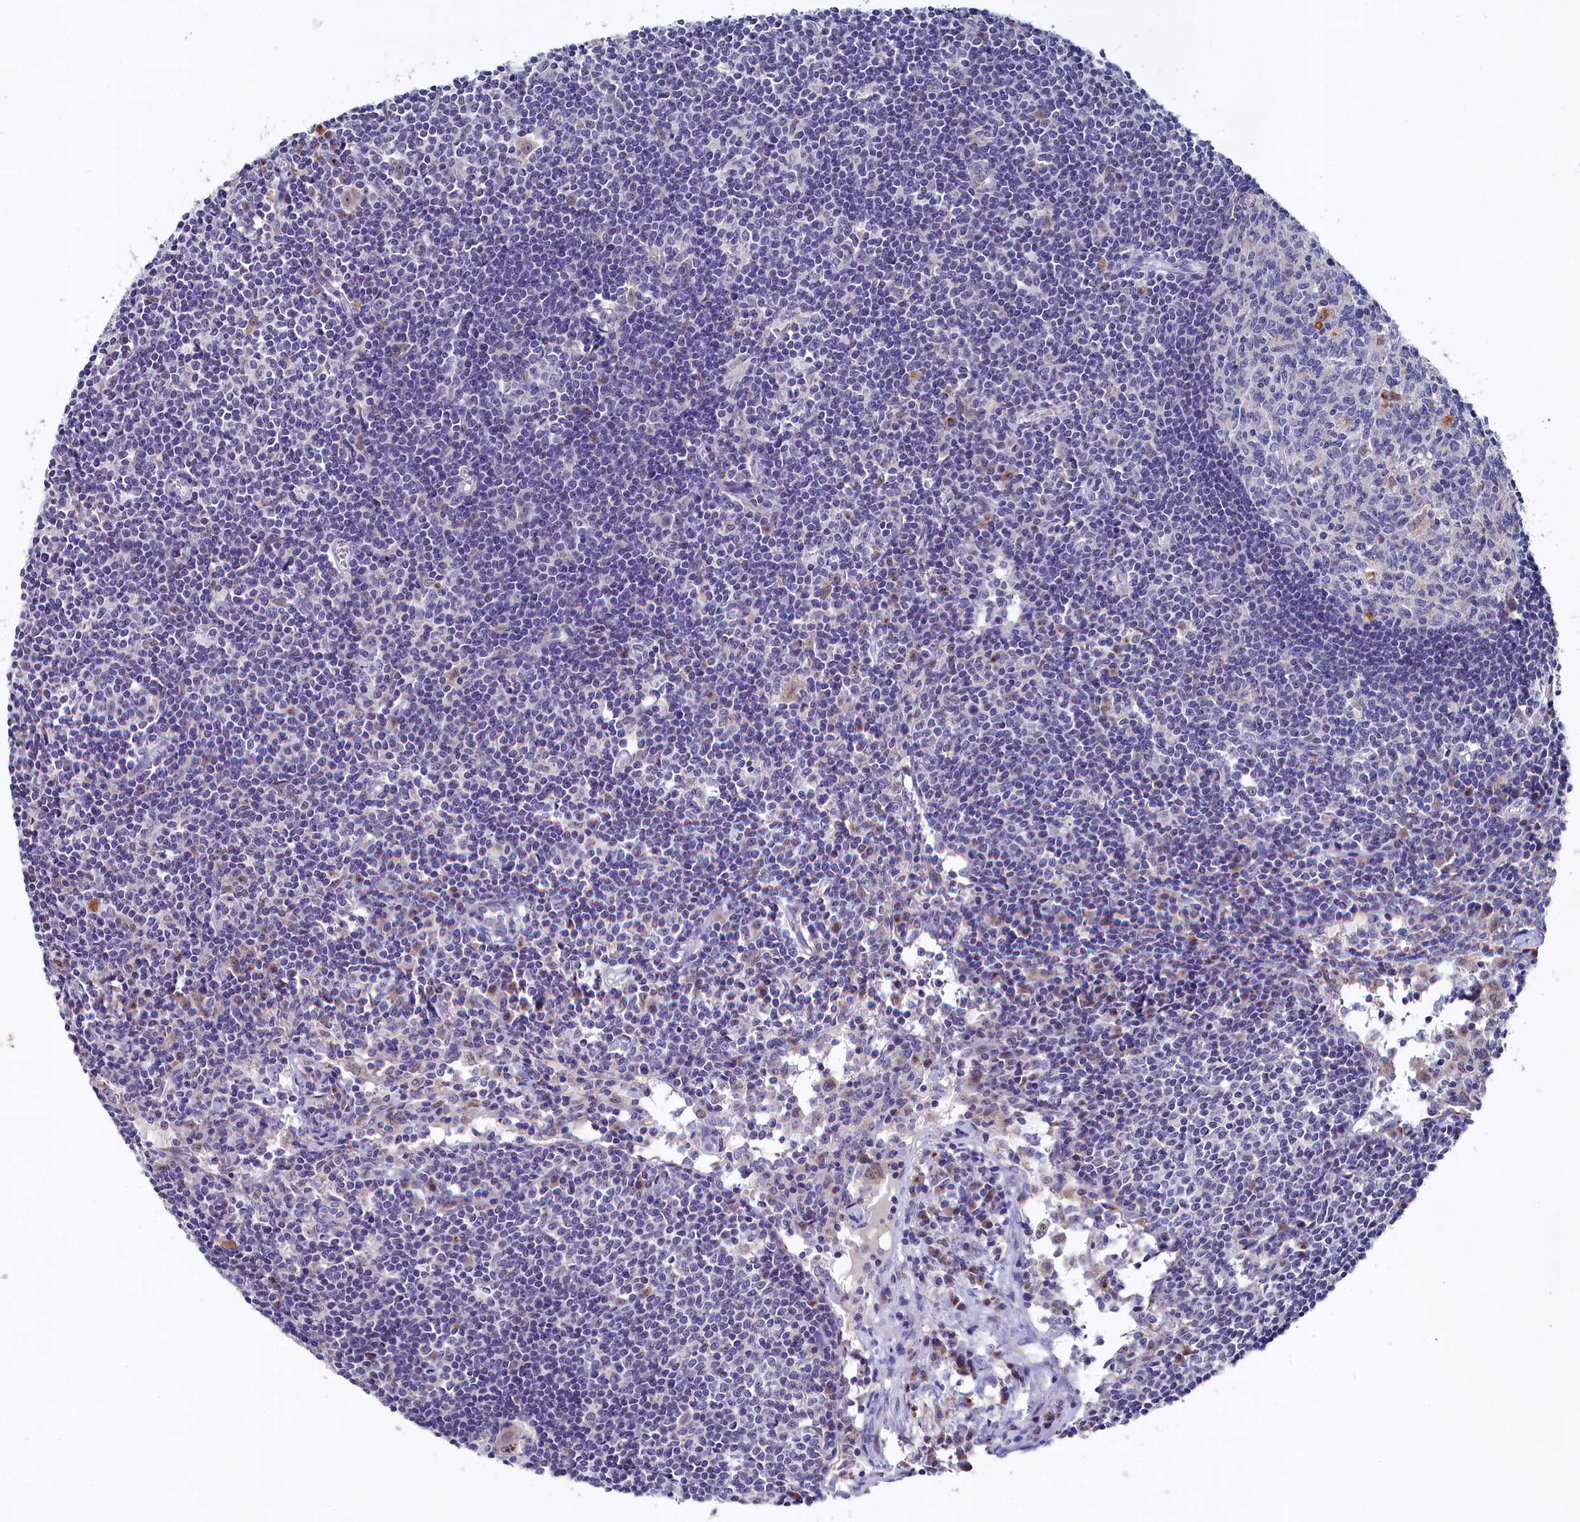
{"staining": {"intensity": "negative", "quantity": "none", "location": "none"}, "tissue": "lymph node", "cell_type": "Germinal center cells", "image_type": "normal", "snomed": [{"axis": "morphology", "description": "Normal tissue, NOS"}, {"axis": "topography", "description": "Lymph node"}], "caption": "This is an immunohistochemistry (IHC) photomicrograph of benign lymph node. There is no staining in germinal center cells.", "gene": "GPR108", "patient": {"sex": "female", "age": 55}}